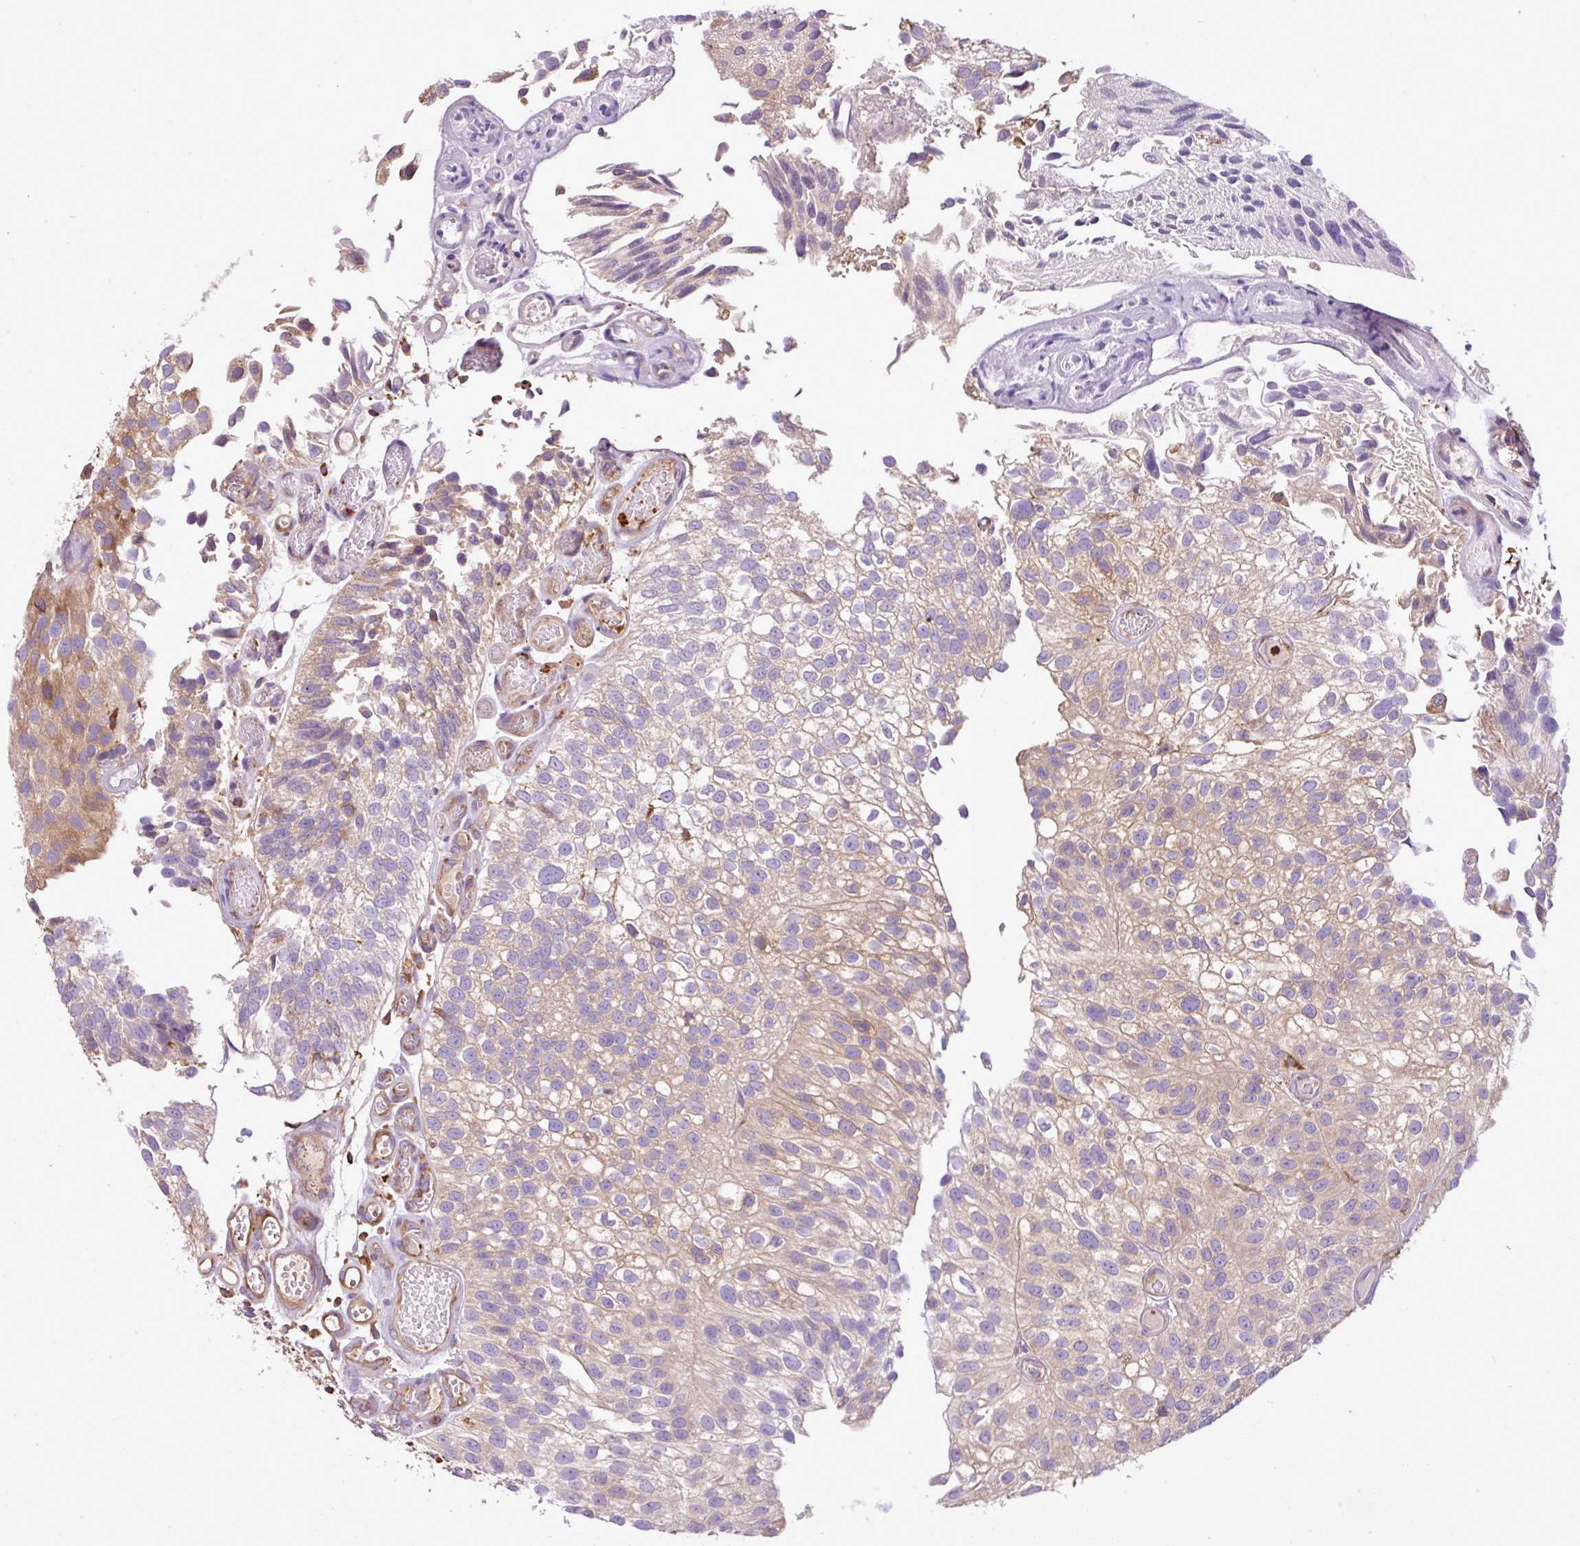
{"staining": {"intensity": "weak", "quantity": "25%-75%", "location": "cytoplasmic/membranous"}, "tissue": "urothelial cancer", "cell_type": "Tumor cells", "image_type": "cancer", "snomed": [{"axis": "morphology", "description": "Urothelial carcinoma, NOS"}, {"axis": "topography", "description": "Urinary bladder"}], "caption": "Immunohistochemistry (IHC) image of human urothelial cancer stained for a protein (brown), which reveals low levels of weak cytoplasmic/membranous staining in approximately 25%-75% of tumor cells.", "gene": "PGAP6", "patient": {"sex": "male", "age": 87}}